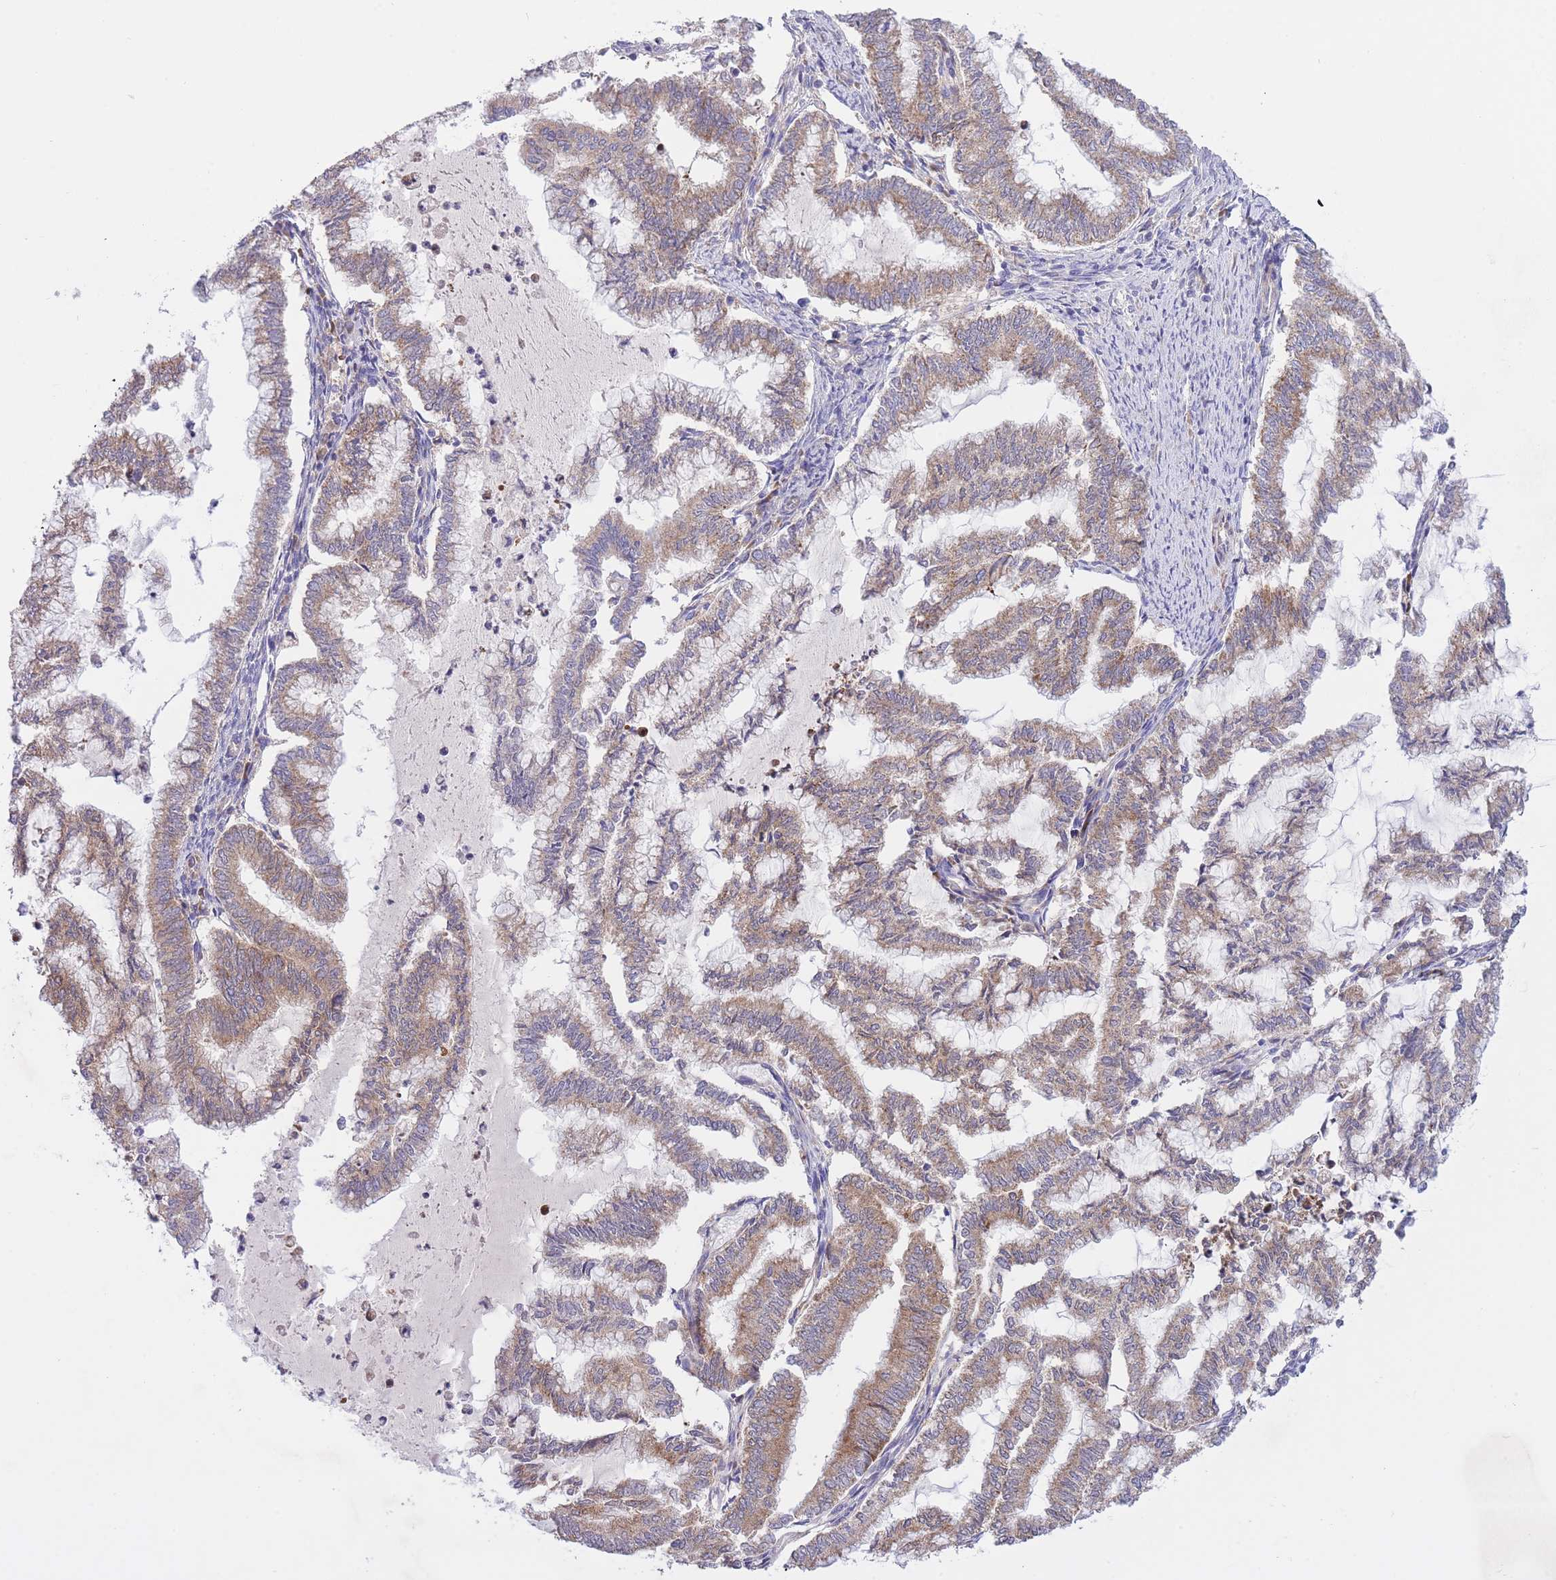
{"staining": {"intensity": "moderate", "quantity": "25%-75%", "location": "cytoplasmic/membranous"}, "tissue": "endometrial cancer", "cell_type": "Tumor cells", "image_type": "cancer", "snomed": [{"axis": "morphology", "description": "Adenocarcinoma, NOS"}, {"axis": "topography", "description": "Endometrium"}], "caption": "Brown immunohistochemical staining in endometrial cancer (adenocarcinoma) reveals moderate cytoplasmic/membranous staining in approximately 25%-75% of tumor cells. Using DAB (brown) and hematoxylin (blue) stains, captured at high magnification using brightfield microscopy.", "gene": "CHAC1", "patient": {"sex": "female", "age": 79}}